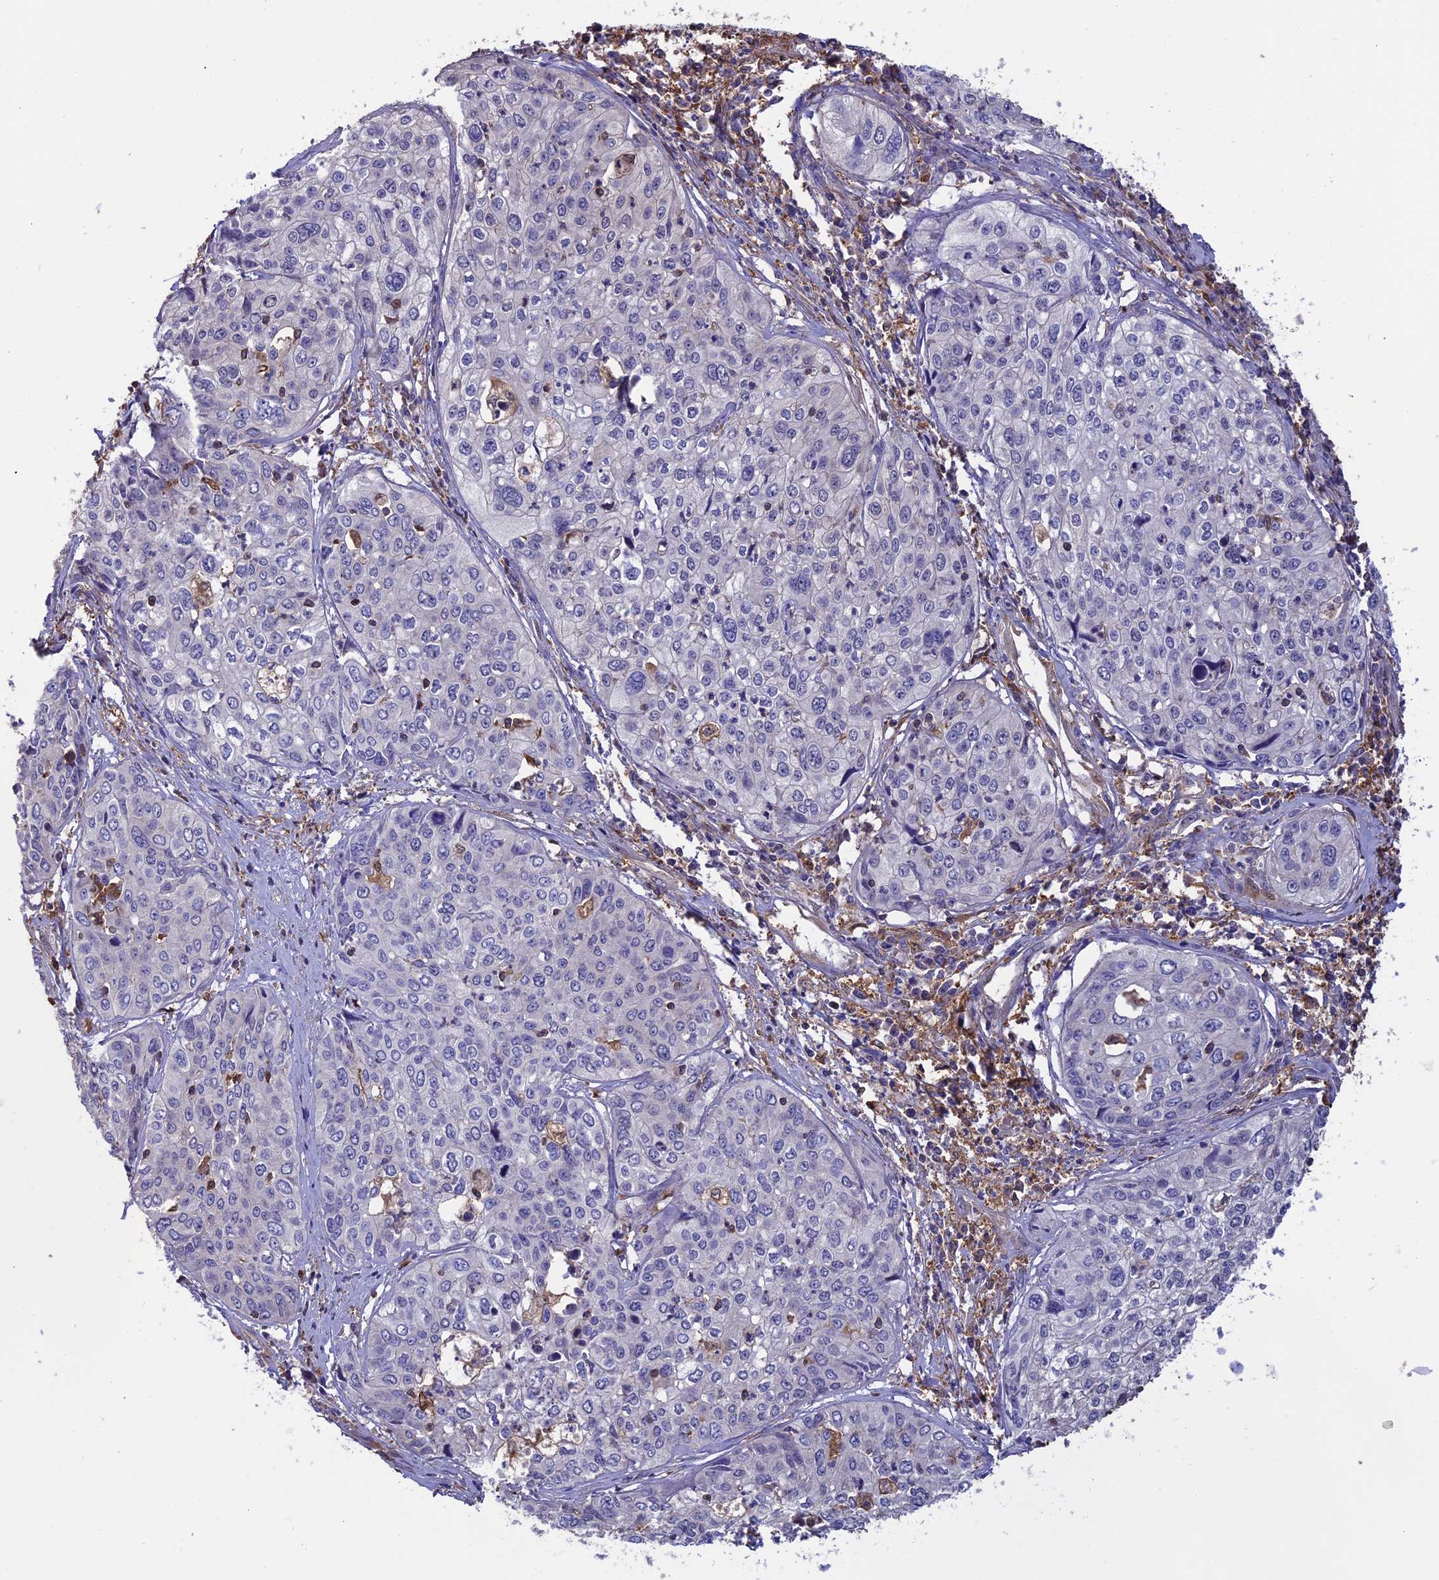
{"staining": {"intensity": "negative", "quantity": "none", "location": "none"}, "tissue": "cervical cancer", "cell_type": "Tumor cells", "image_type": "cancer", "snomed": [{"axis": "morphology", "description": "Squamous cell carcinoma, NOS"}, {"axis": "topography", "description": "Cervix"}], "caption": "DAB (3,3'-diaminobenzidine) immunohistochemical staining of cervical cancer (squamous cell carcinoma) exhibits no significant expression in tumor cells. (DAB immunohistochemistry (IHC) with hematoxylin counter stain).", "gene": "ARHGAP18", "patient": {"sex": "female", "age": 31}}